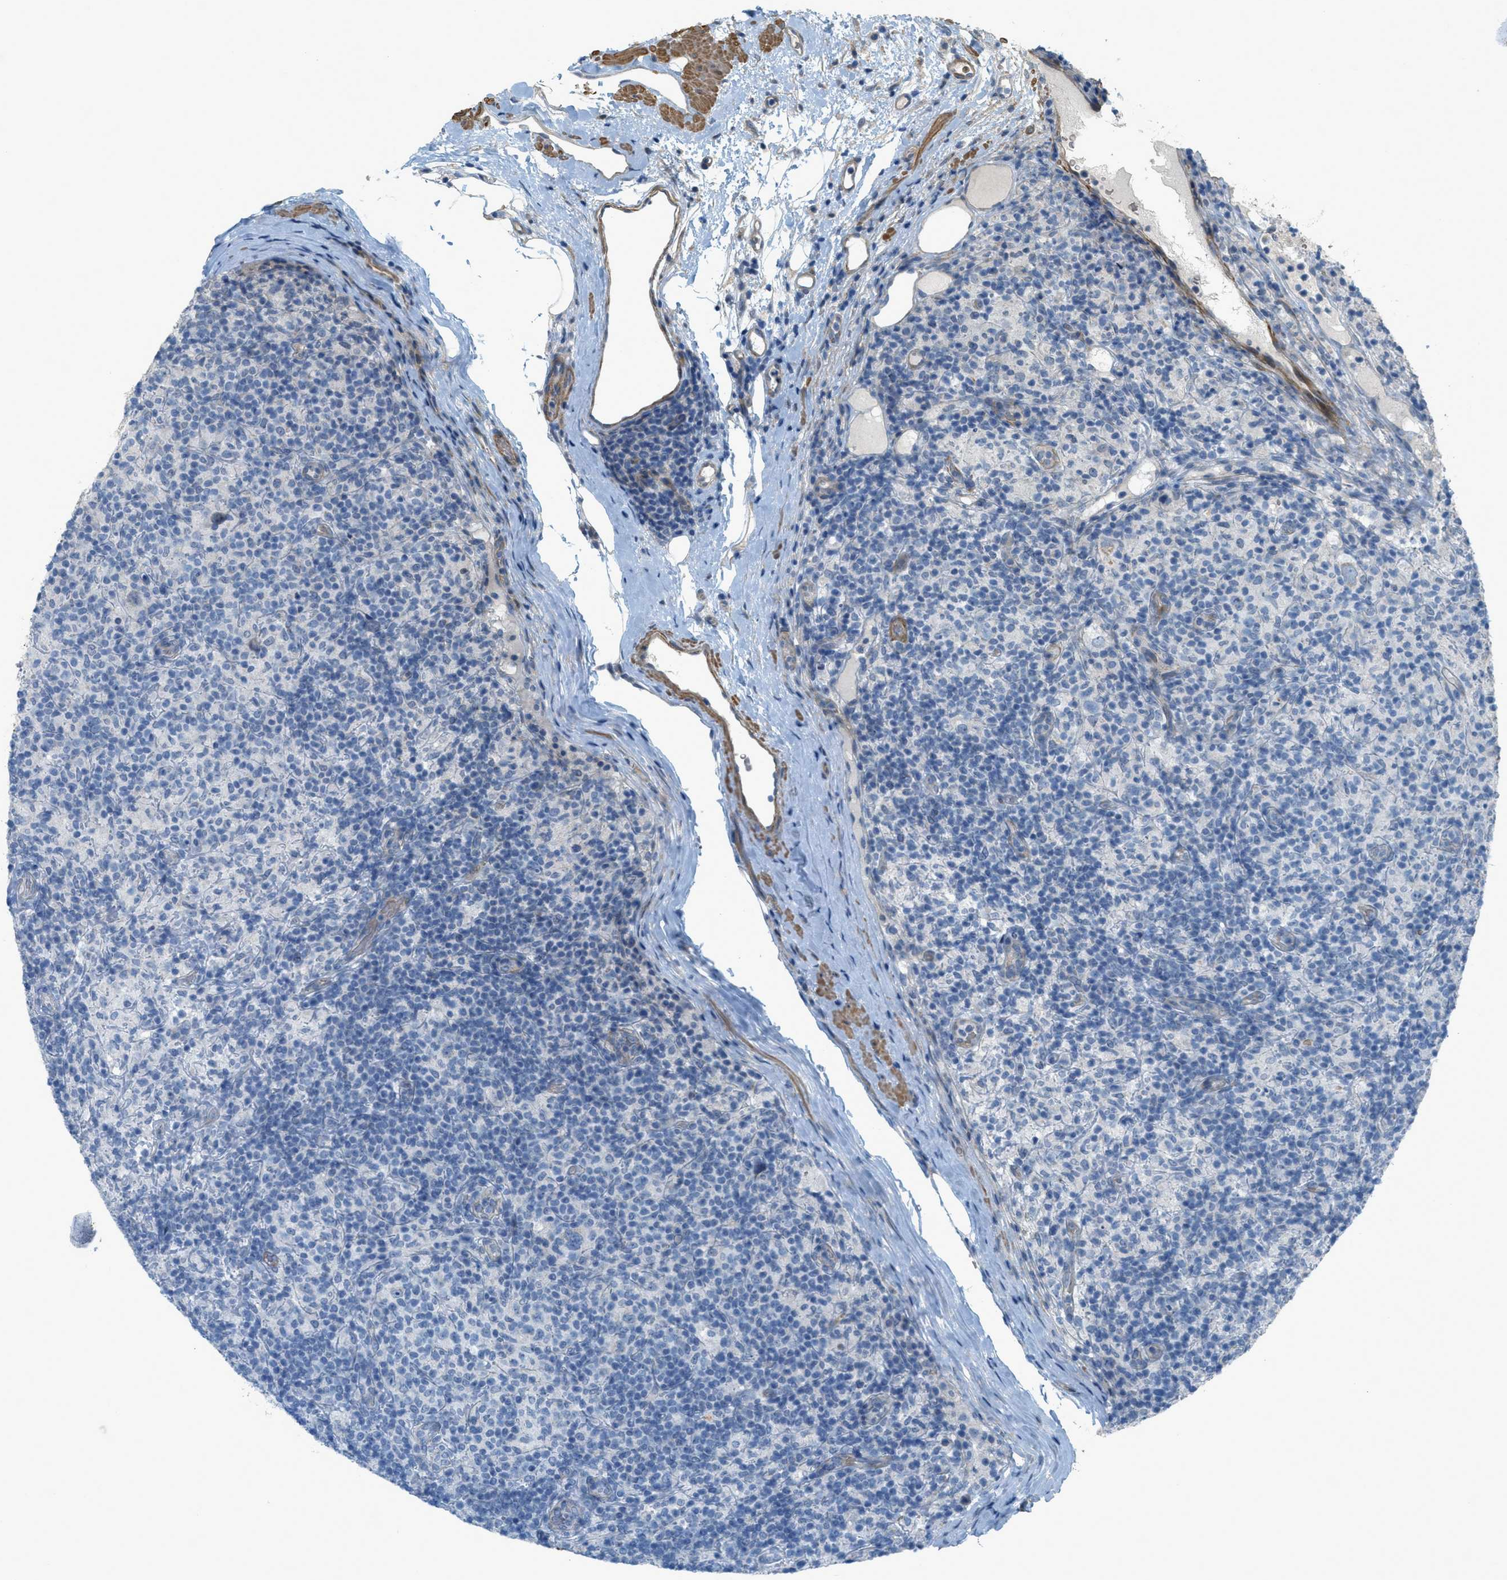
{"staining": {"intensity": "negative", "quantity": "none", "location": "none"}, "tissue": "lymphoma", "cell_type": "Tumor cells", "image_type": "cancer", "snomed": [{"axis": "morphology", "description": "Hodgkin's disease, NOS"}, {"axis": "topography", "description": "Lymph node"}], "caption": "Tumor cells are negative for brown protein staining in Hodgkin's disease.", "gene": "MRS2", "patient": {"sex": "male", "age": 70}}